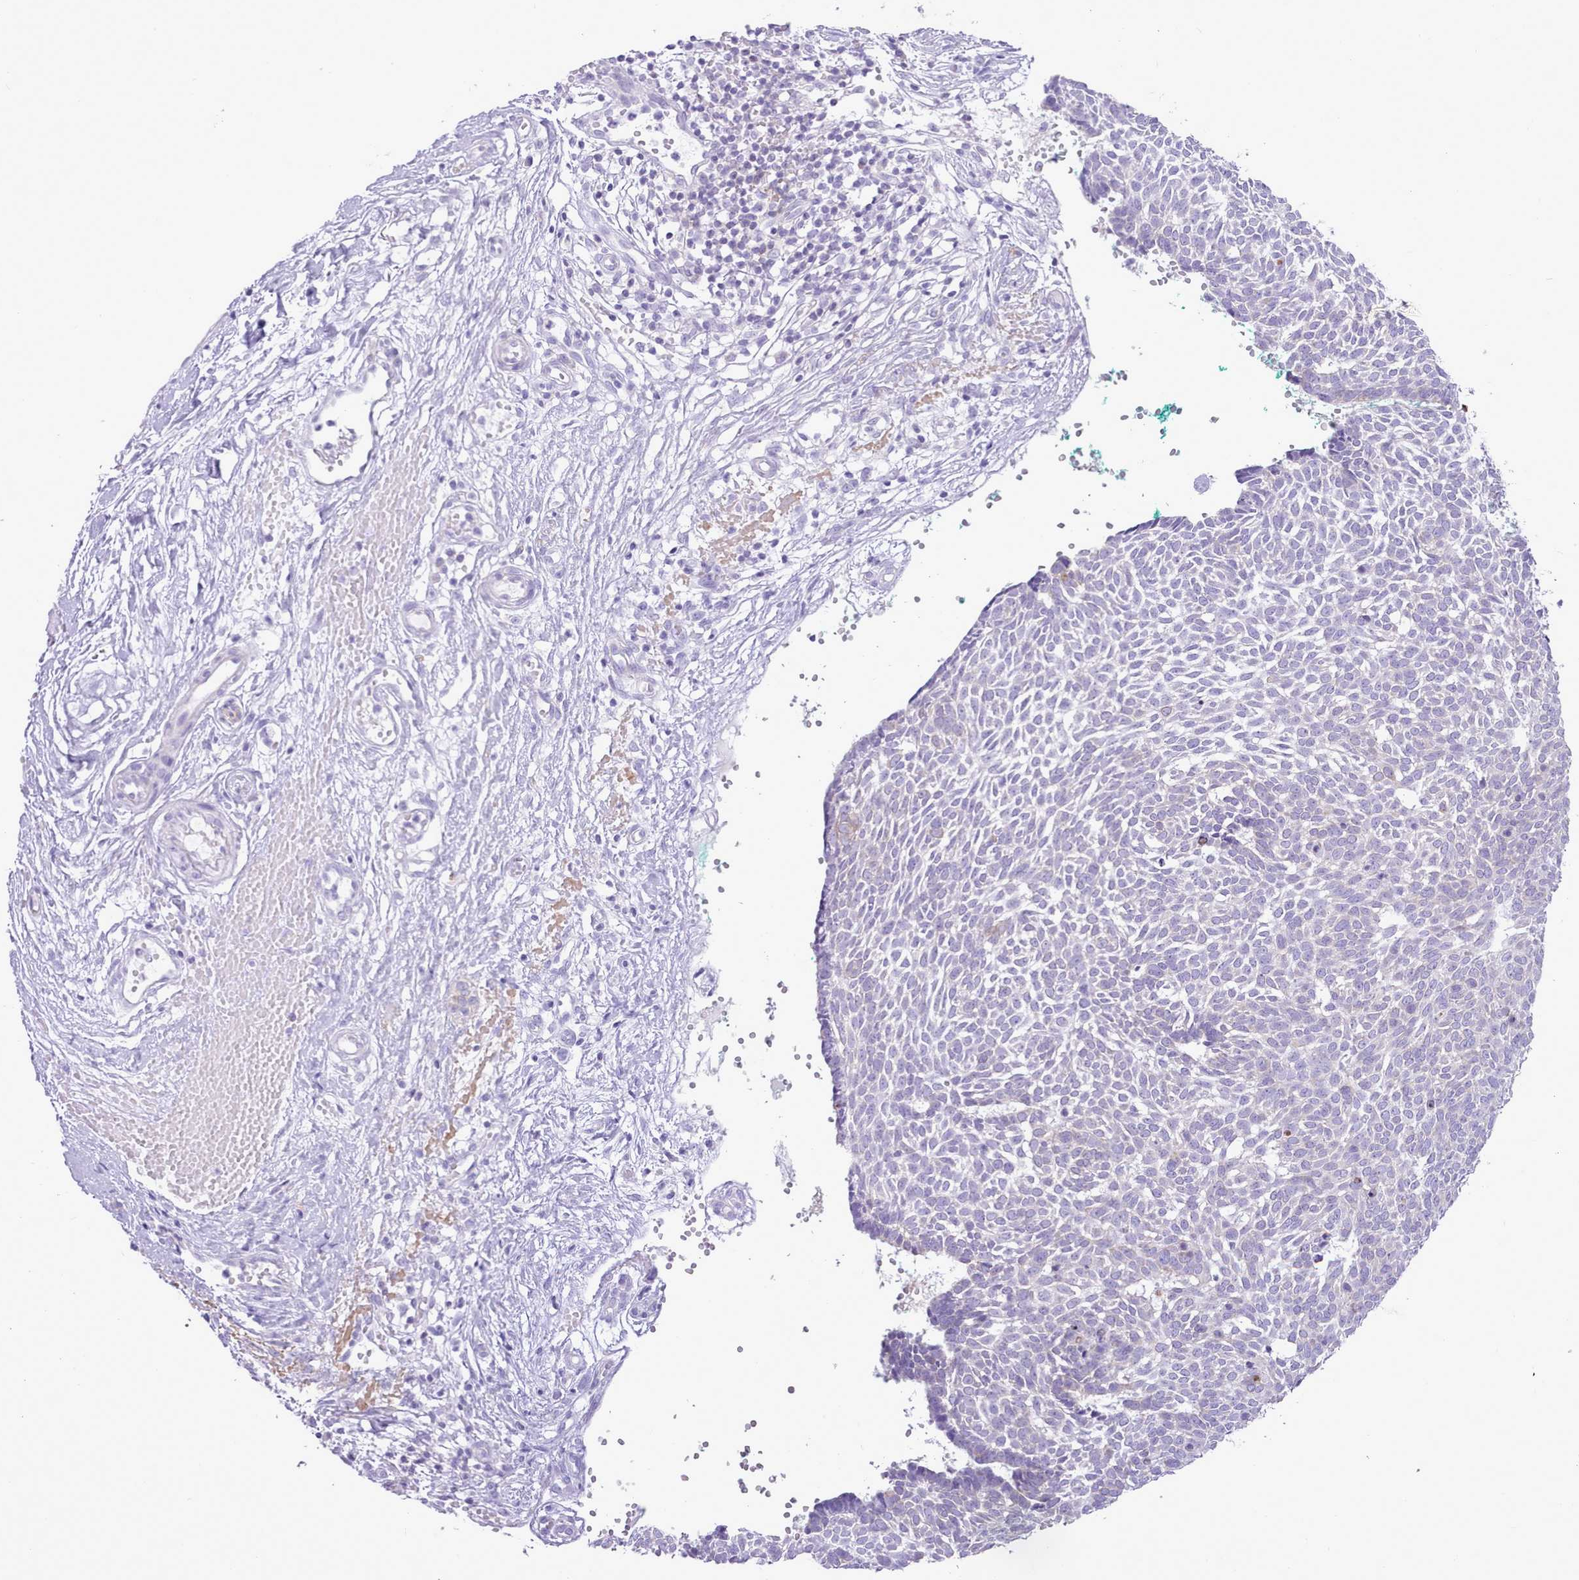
{"staining": {"intensity": "negative", "quantity": "none", "location": "none"}, "tissue": "skin cancer", "cell_type": "Tumor cells", "image_type": "cancer", "snomed": [{"axis": "morphology", "description": "Basal cell carcinoma"}, {"axis": "topography", "description": "Skin"}], "caption": "This is a histopathology image of immunohistochemistry (IHC) staining of skin basal cell carcinoma, which shows no expression in tumor cells. The staining is performed using DAB brown chromogen with nuclei counter-stained in using hematoxylin.", "gene": "MDFI", "patient": {"sex": "male", "age": 61}}